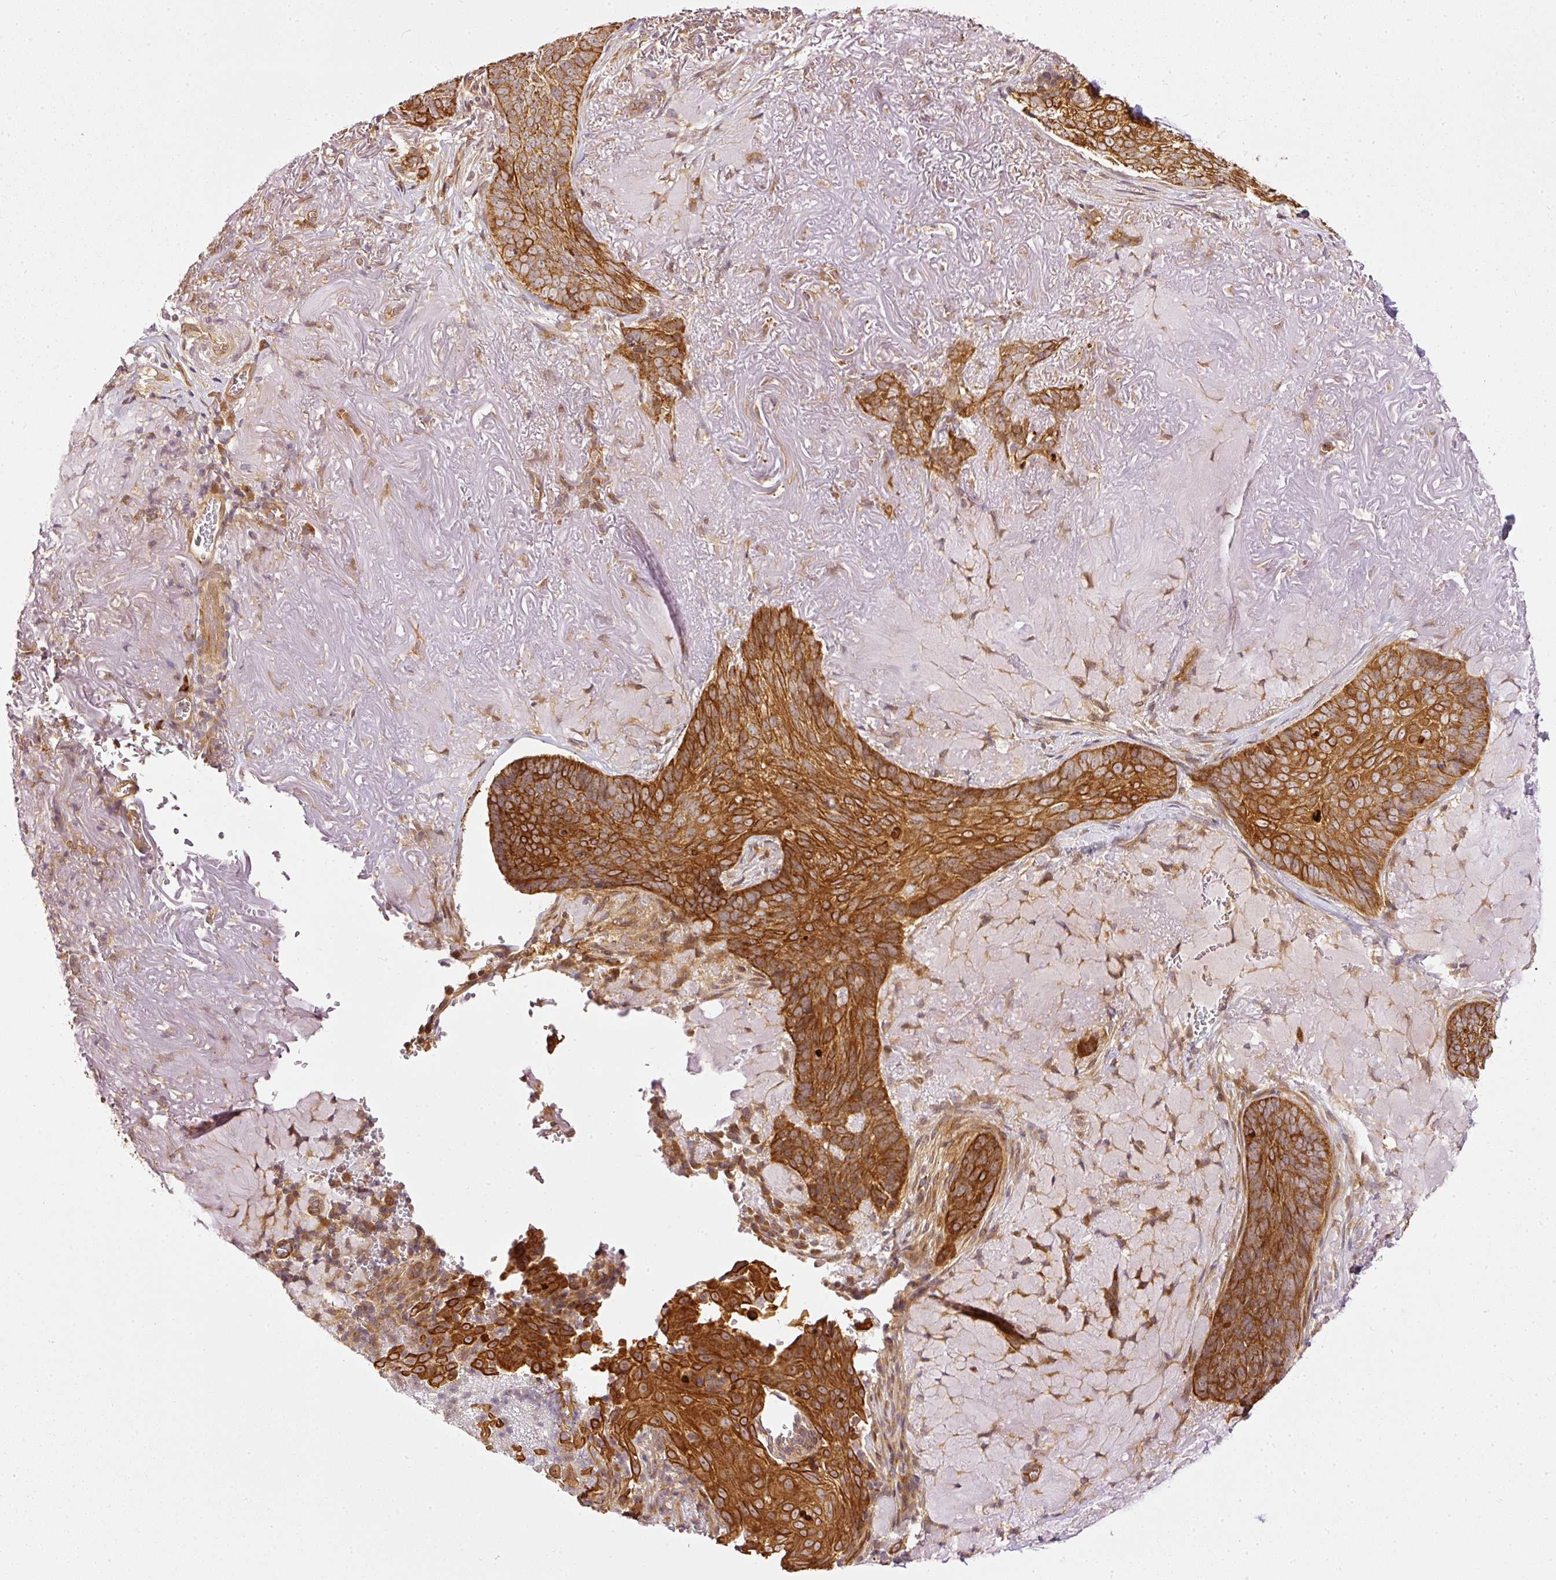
{"staining": {"intensity": "strong", "quantity": ">75%", "location": "cytoplasmic/membranous"}, "tissue": "skin cancer", "cell_type": "Tumor cells", "image_type": "cancer", "snomed": [{"axis": "morphology", "description": "Basal cell carcinoma"}, {"axis": "topography", "description": "Skin"}, {"axis": "topography", "description": "Skin of face"}], "caption": "Strong cytoplasmic/membranous staining for a protein is present in approximately >75% of tumor cells of skin cancer (basal cell carcinoma) using immunohistochemistry (IHC).", "gene": "MIF4GD", "patient": {"sex": "female", "age": 95}}